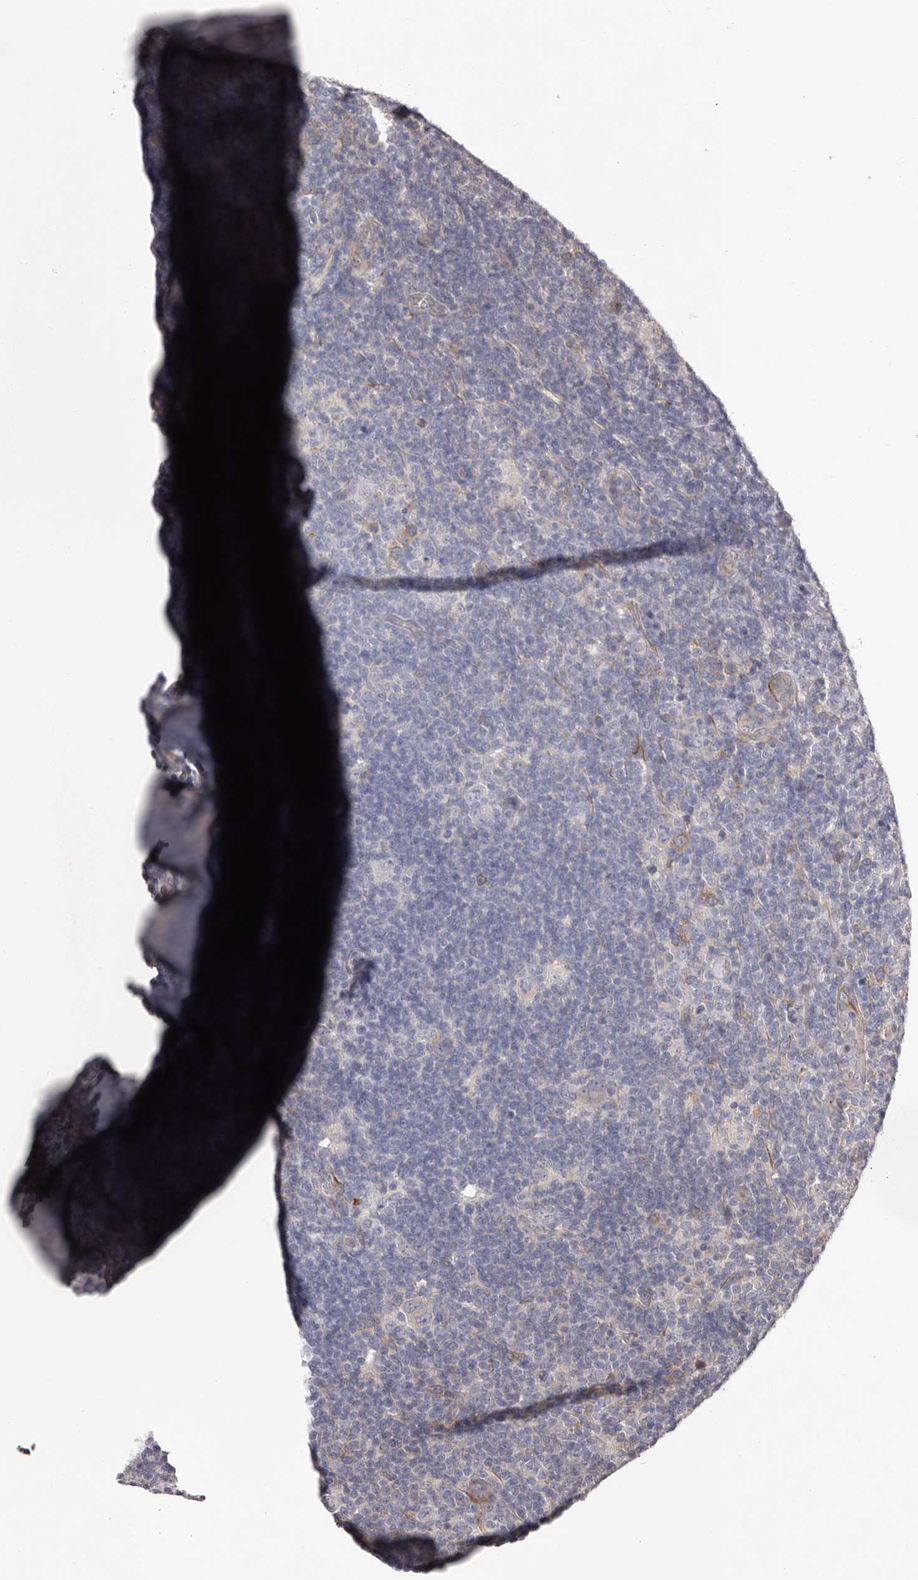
{"staining": {"intensity": "negative", "quantity": "none", "location": "none"}, "tissue": "lymphoma", "cell_type": "Tumor cells", "image_type": "cancer", "snomed": [{"axis": "morphology", "description": "Hodgkin's disease, NOS"}, {"axis": "topography", "description": "Lymph node"}], "caption": "Tumor cells show no significant protein staining in Hodgkin's disease.", "gene": "PNRC1", "patient": {"sex": "female", "age": 57}}